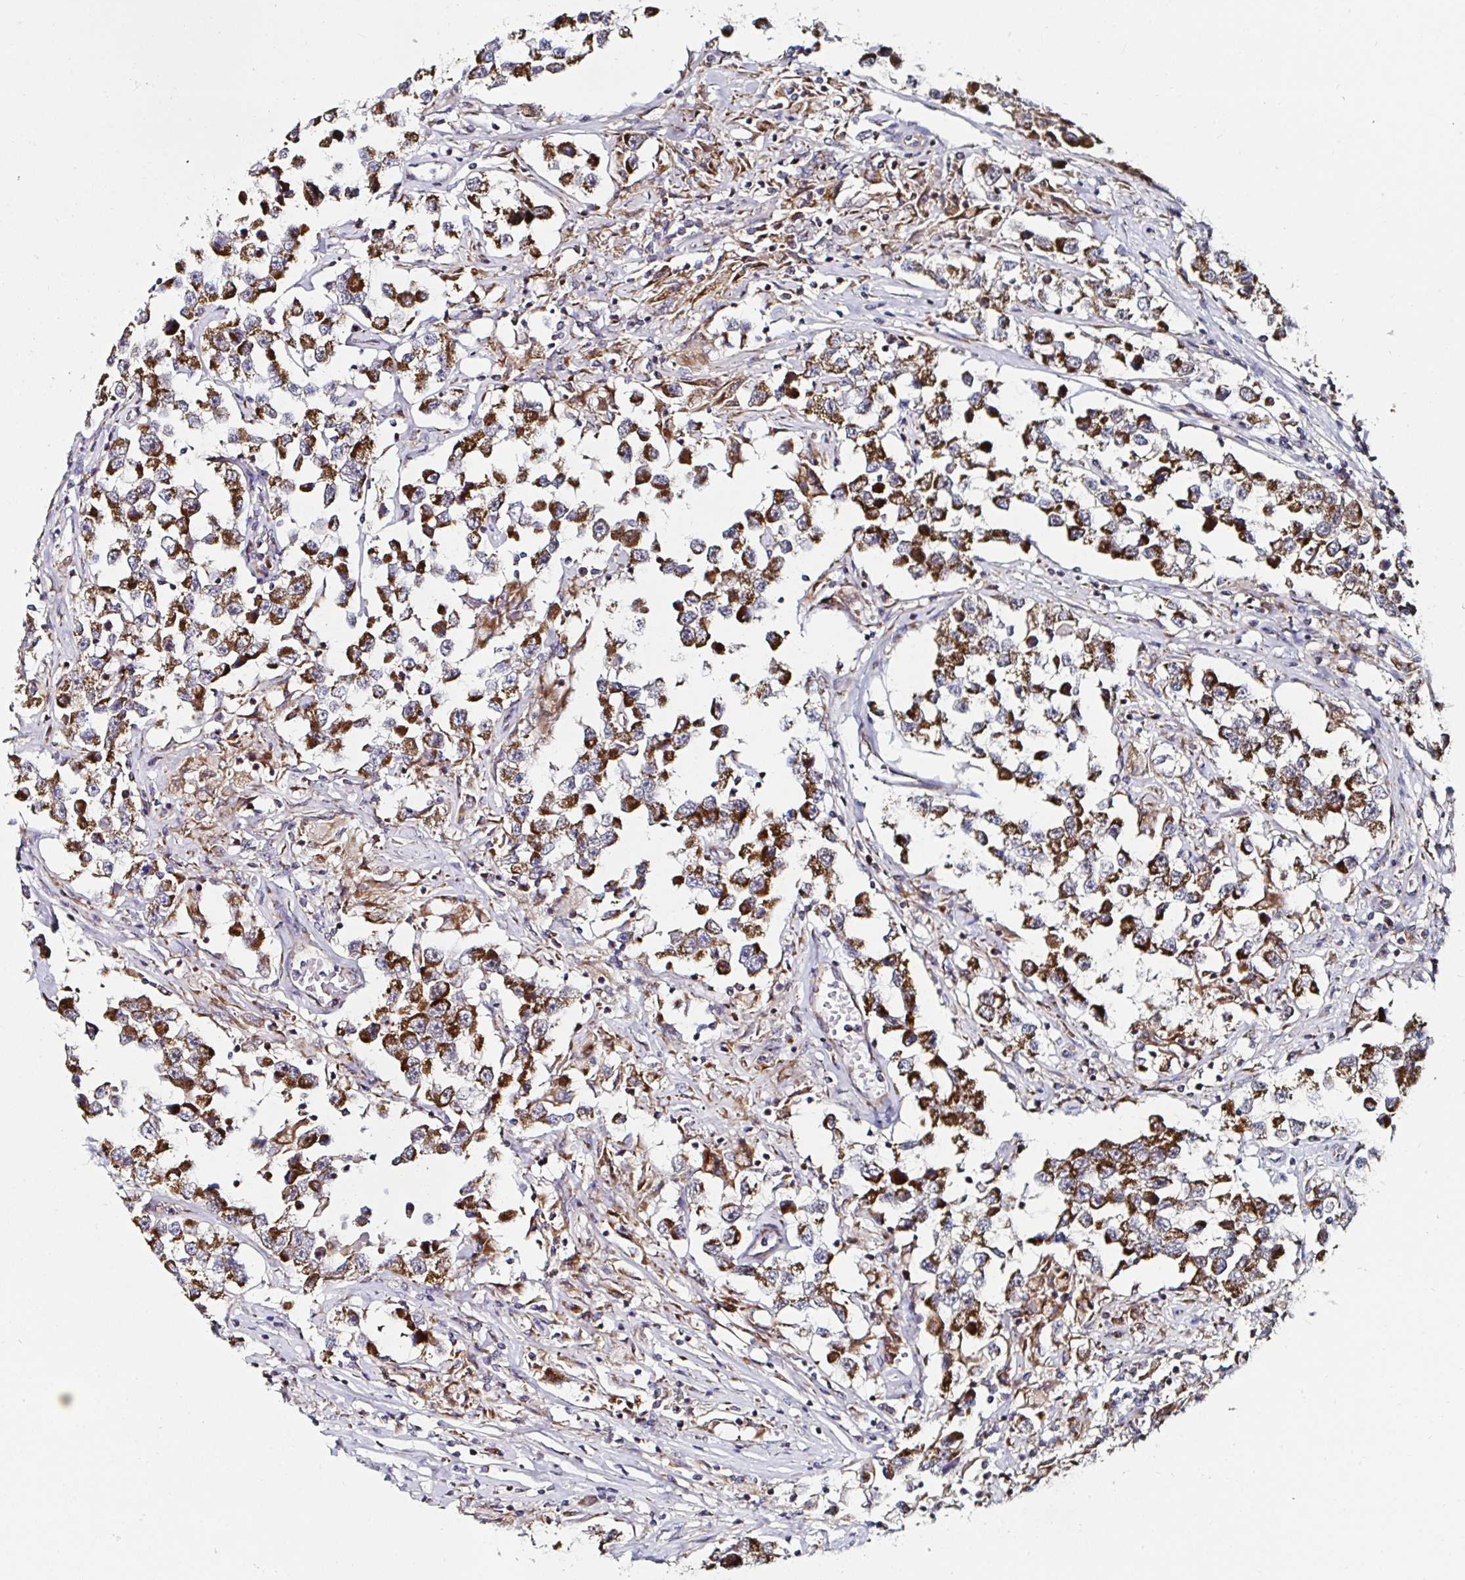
{"staining": {"intensity": "strong", "quantity": ">75%", "location": "cytoplasmic/membranous"}, "tissue": "testis cancer", "cell_type": "Tumor cells", "image_type": "cancer", "snomed": [{"axis": "morphology", "description": "Seminoma, NOS"}, {"axis": "topography", "description": "Testis"}], "caption": "Immunohistochemical staining of human testis seminoma displays high levels of strong cytoplasmic/membranous staining in approximately >75% of tumor cells. The staining is performed using DAB (3,3'-diaminobenzidine) brown chromogen to label protein expression. The nuclei are counter-stained blue using hematoxylin.", "gene": "ATAD3B", "patient": {"sex": "male", "age": 46}}